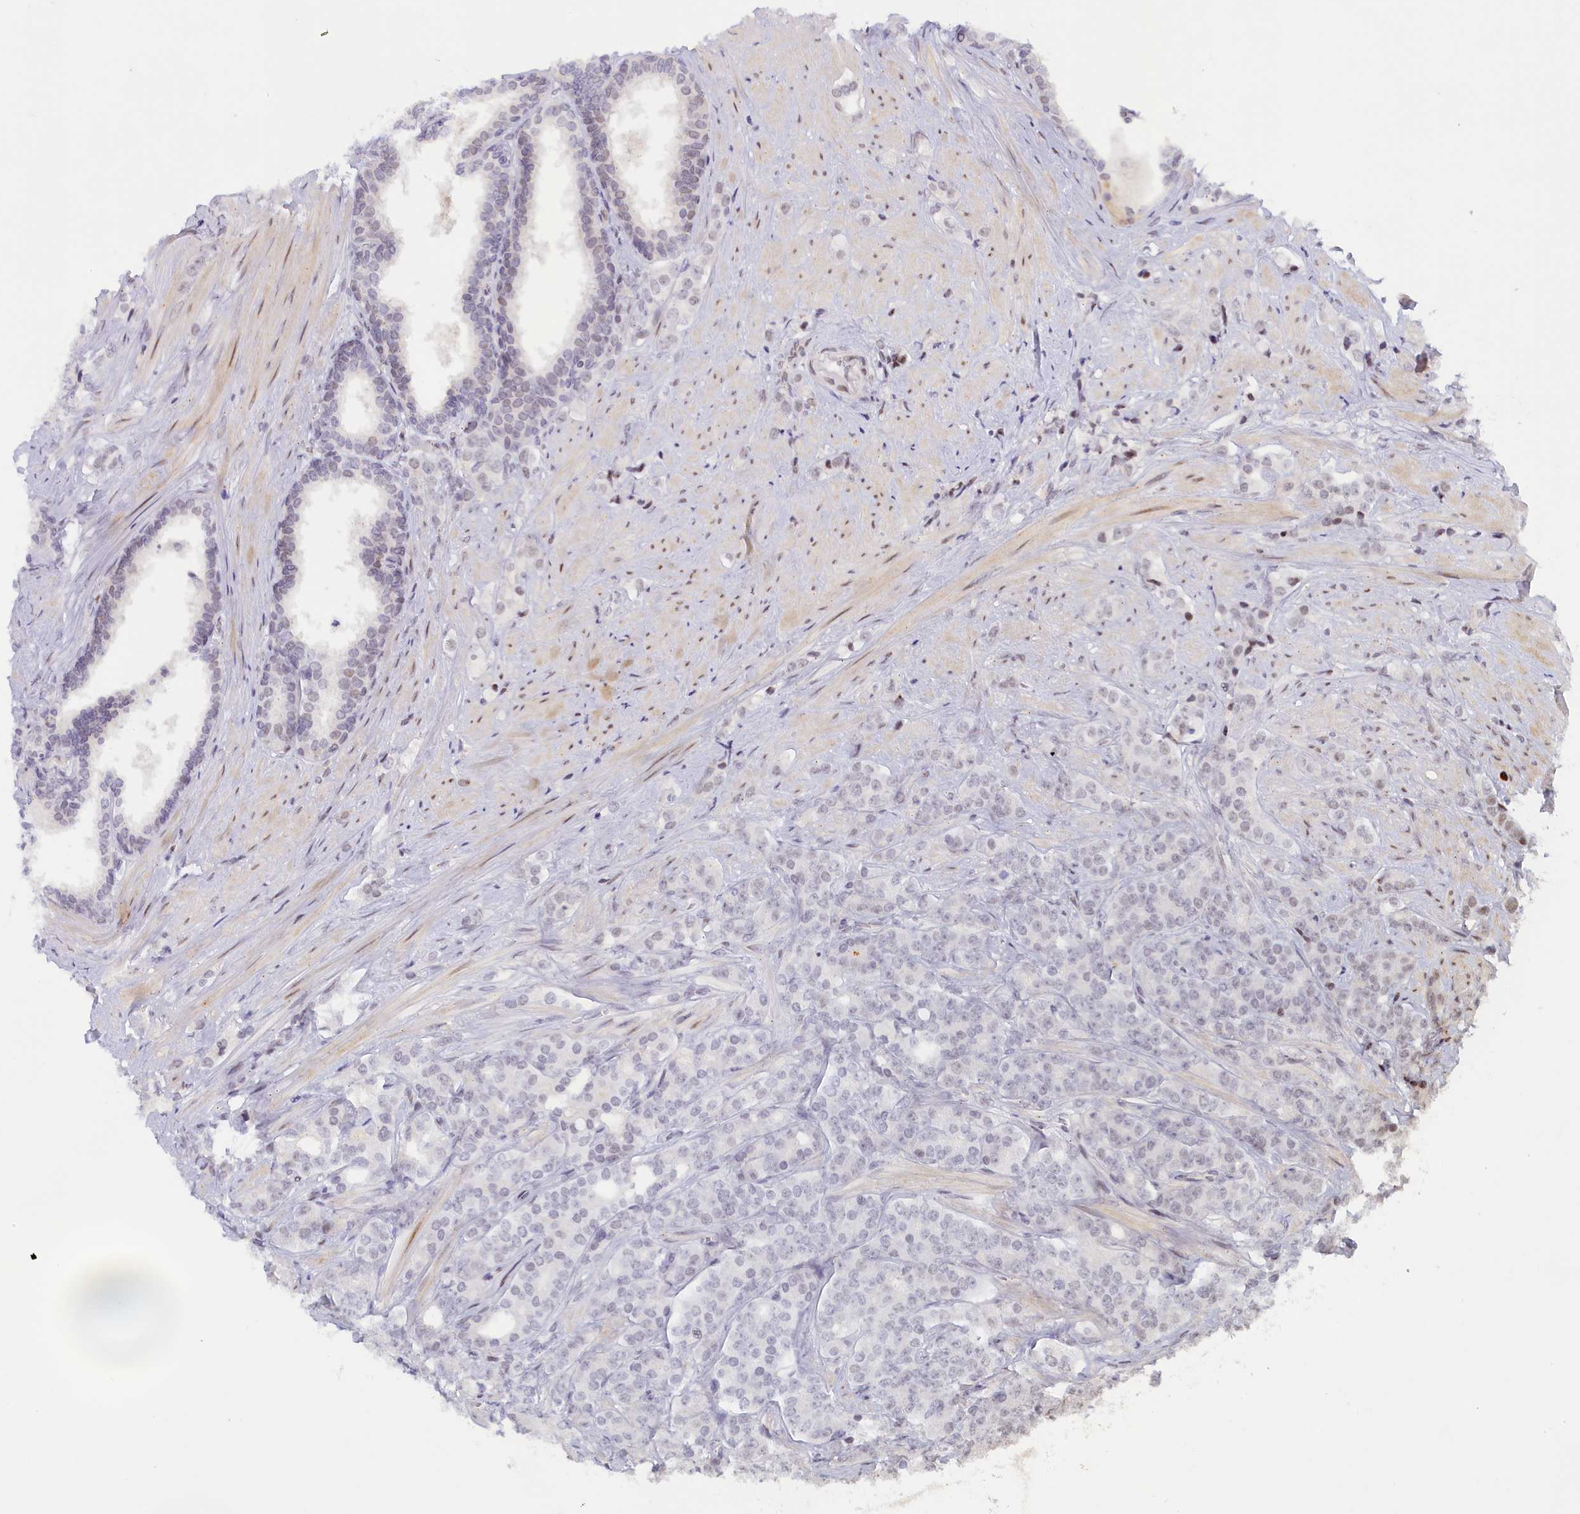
{"staining": {"intensity": "negative", "quantity": "none", "location": "none"}, "tissue": "prostate cancer", "cell_type": "Tumor cells", "image_type": "cancer", "snomed": [{"axis": "morphology", "description": "Adenocarcinoma, High grade"}, {"axis": "topography", "description": "Prostate"}], "caption": "This image is of prostate high-grade adenocarcinoma stained with immunohistochemistry (IHC) to label a protein in brown with the nuclei are counter-stained blue. There is no staining in tumor cells.", "gene": "SEC31B", "patient": {"sex": "male", "age": 62}}